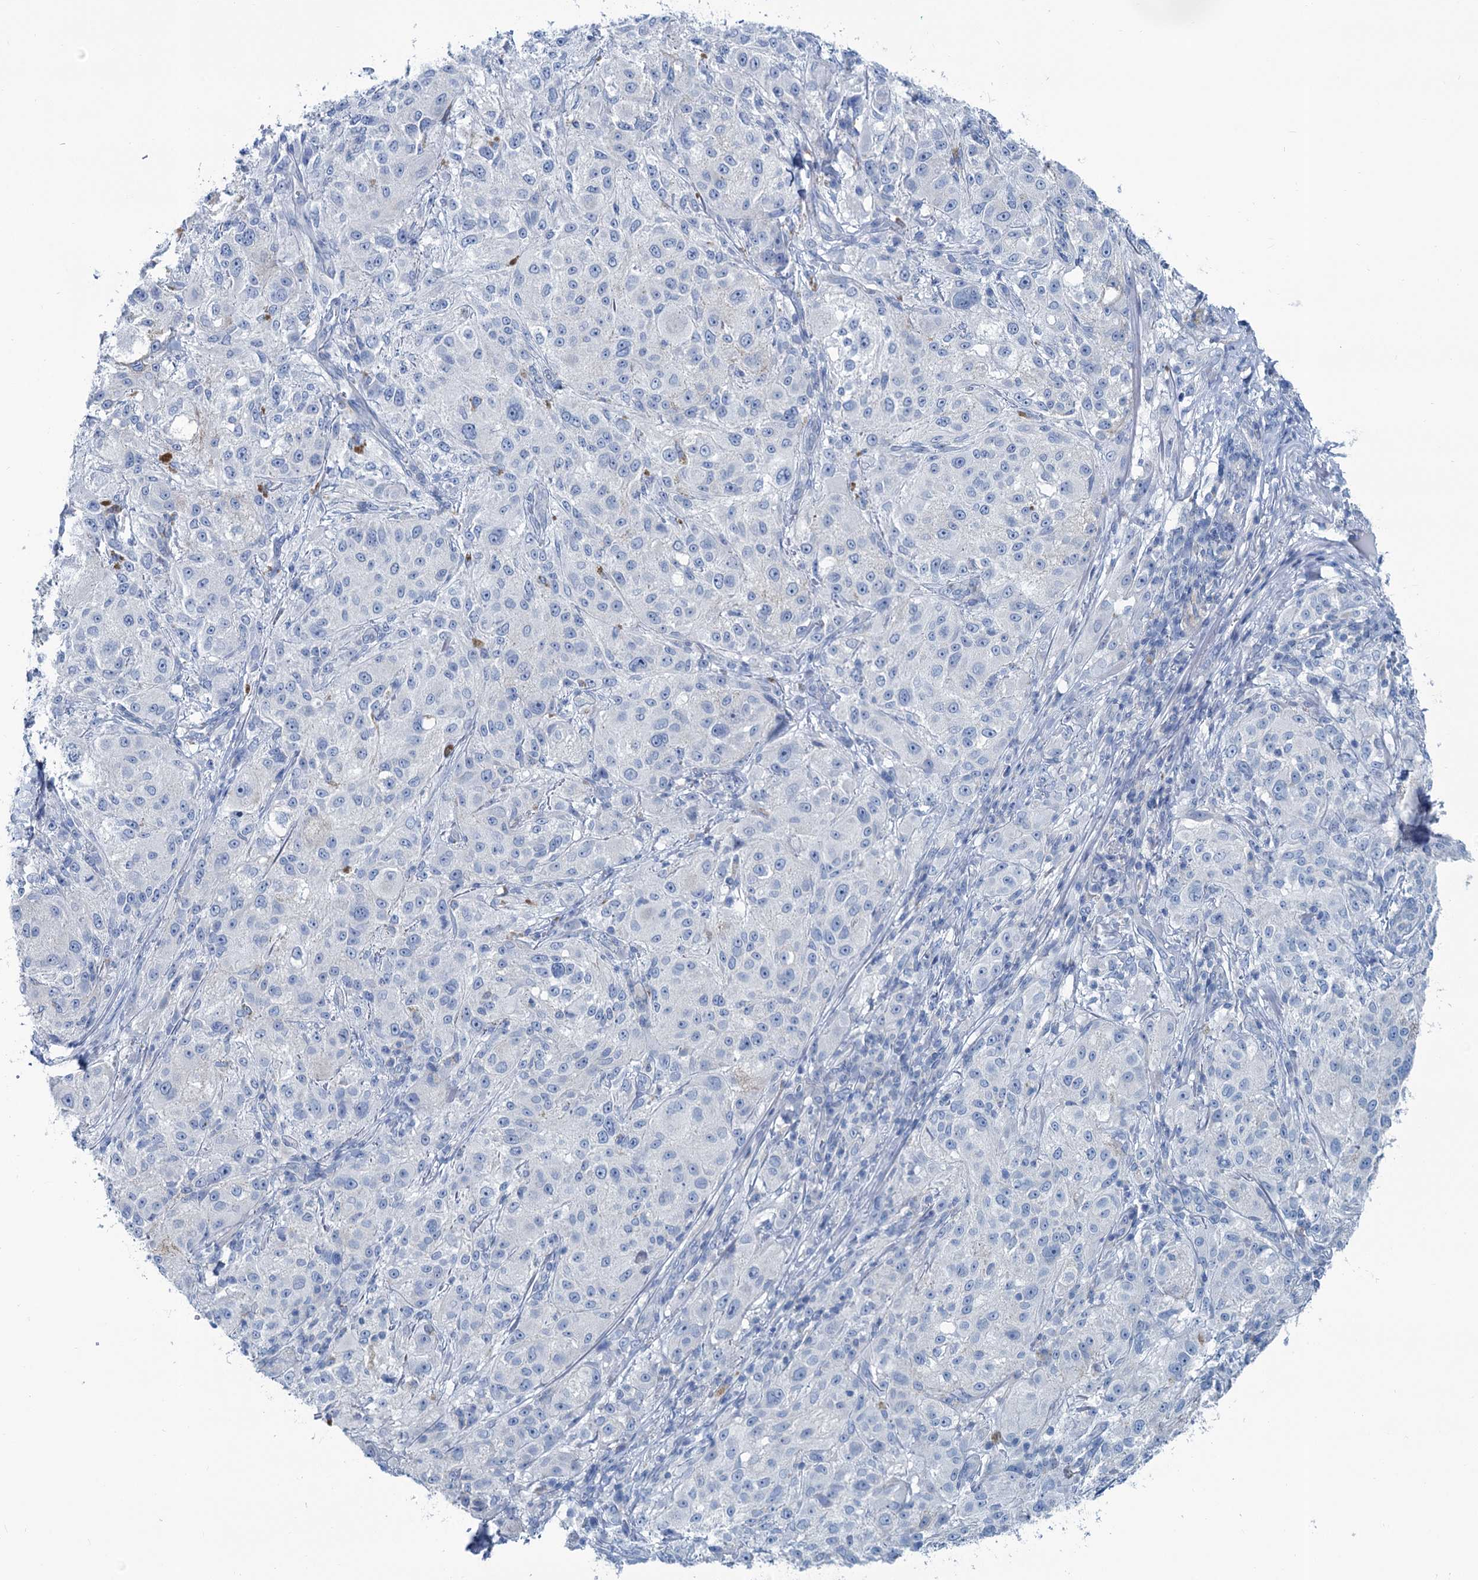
{"staining": {"intensity": "negative", "quantity": "none", "location": "none"}, "tissue": "melanoma", "cell_type": "Tumor cells", "image_type": "cancer", "snomed": [{"axis": "morphology", "description": "Necrosis, NOS"}, {"axis": "morphology", "description": "Malignant melanoma, NOS"}, {"axis": "topography", "description": "Skin"}], "caption": "Immunohistochemistry of melanoma demonstrates no expression in tumor cells.", "gene": "SLC1A3", "patient": {"sex": "female", "age": 87}}